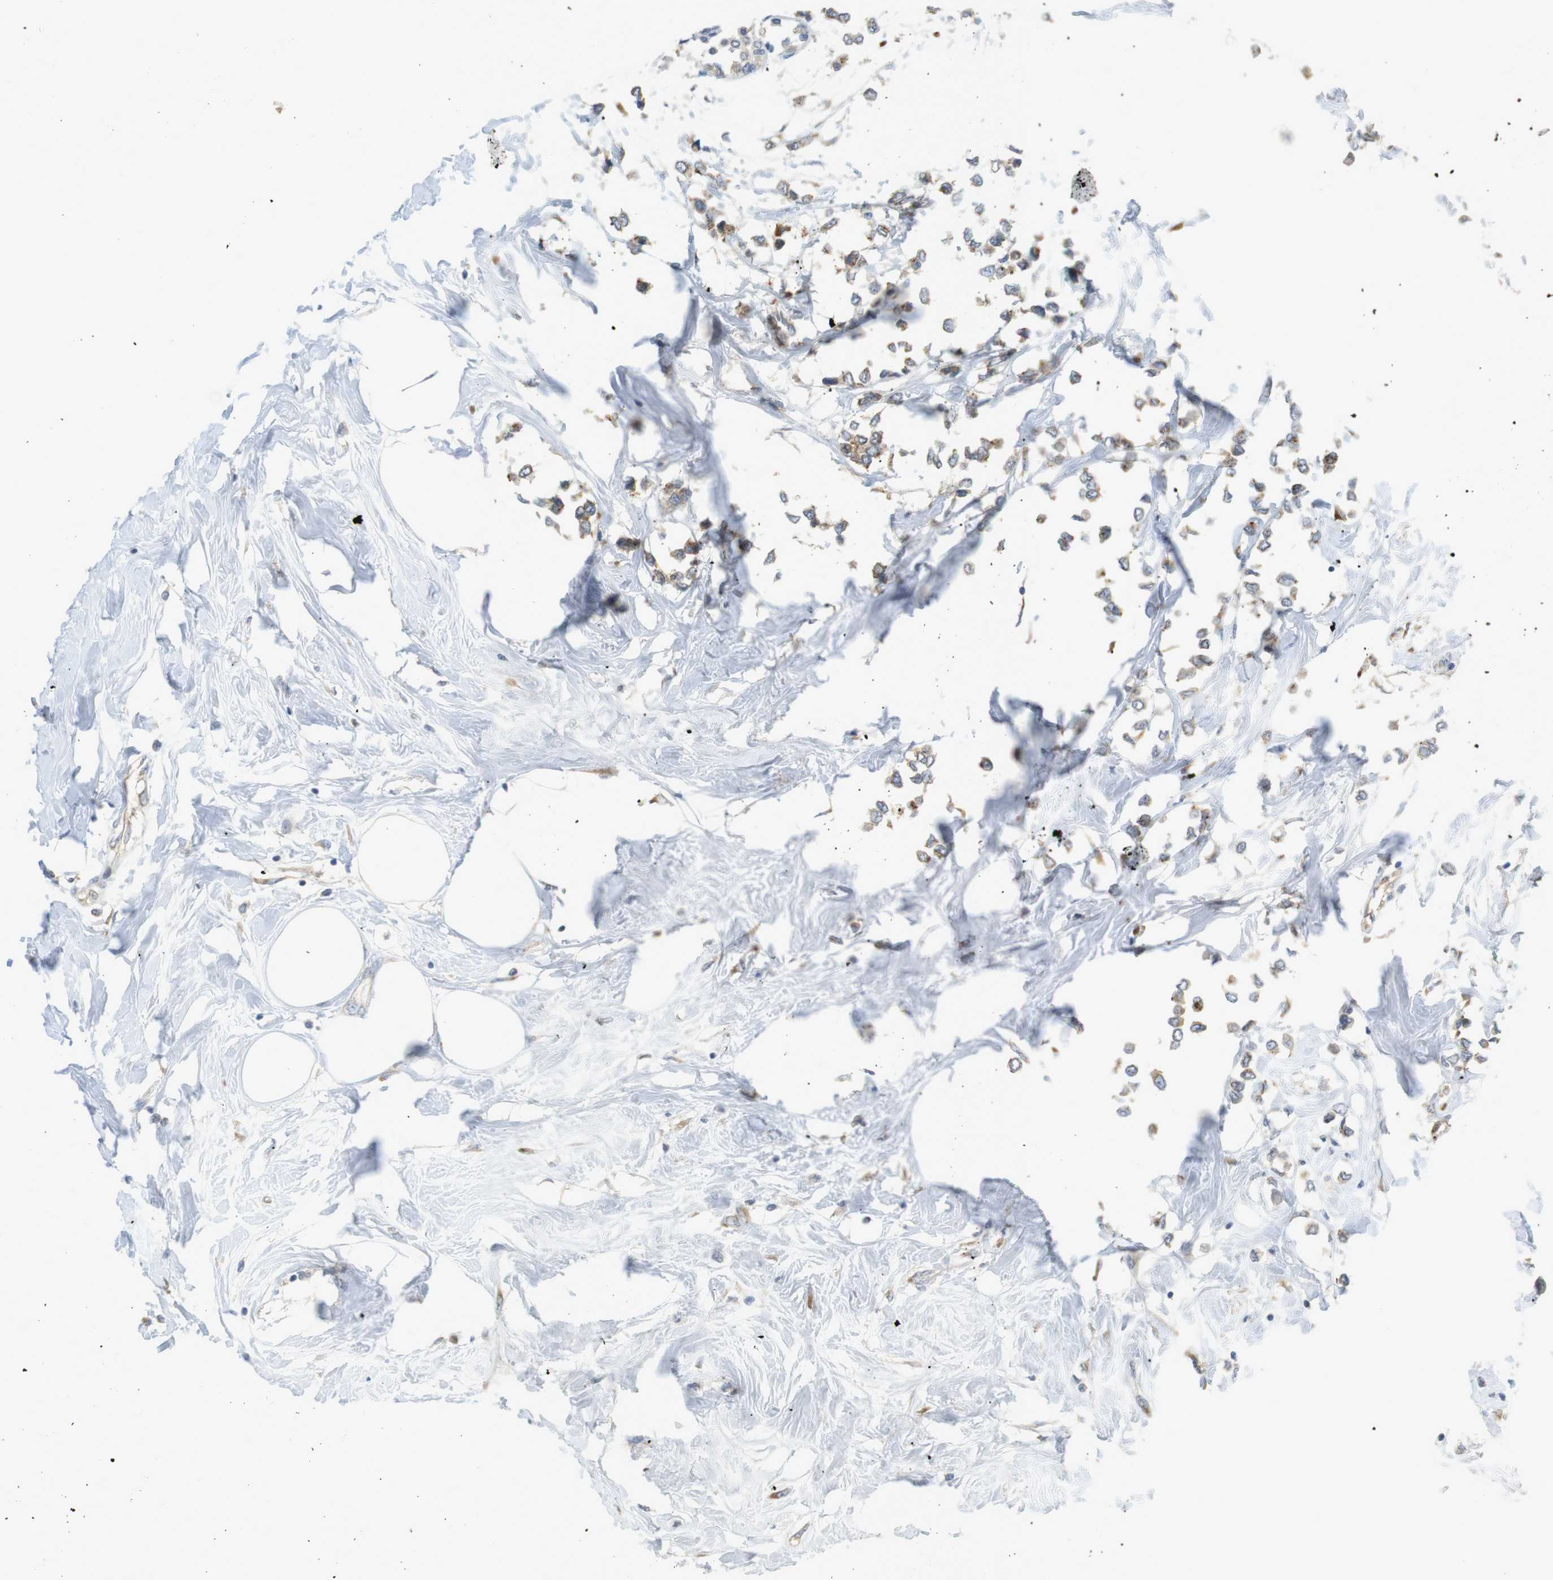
{"staining": {"intensity": "moderate", "quantity": "25%-75%", "location": "cytoplasmic/membranous"}, "tissue": "breast cancer", "cell_type": "Tumor cells", "image_type": "cancer", "snomed": [{"axis": "morphology", "description": "Lobular carcinoma"}, {"axis": "topography", "description": "Breast"}], "caption": "The image shows staining of breast cancer (lobular carcinoma), revealing moderate cytoplasmic/membranous protein staining (brown color) within tumor cells.", "gene": "GJC3", "patient": {"sex": "female", "age": 51}}